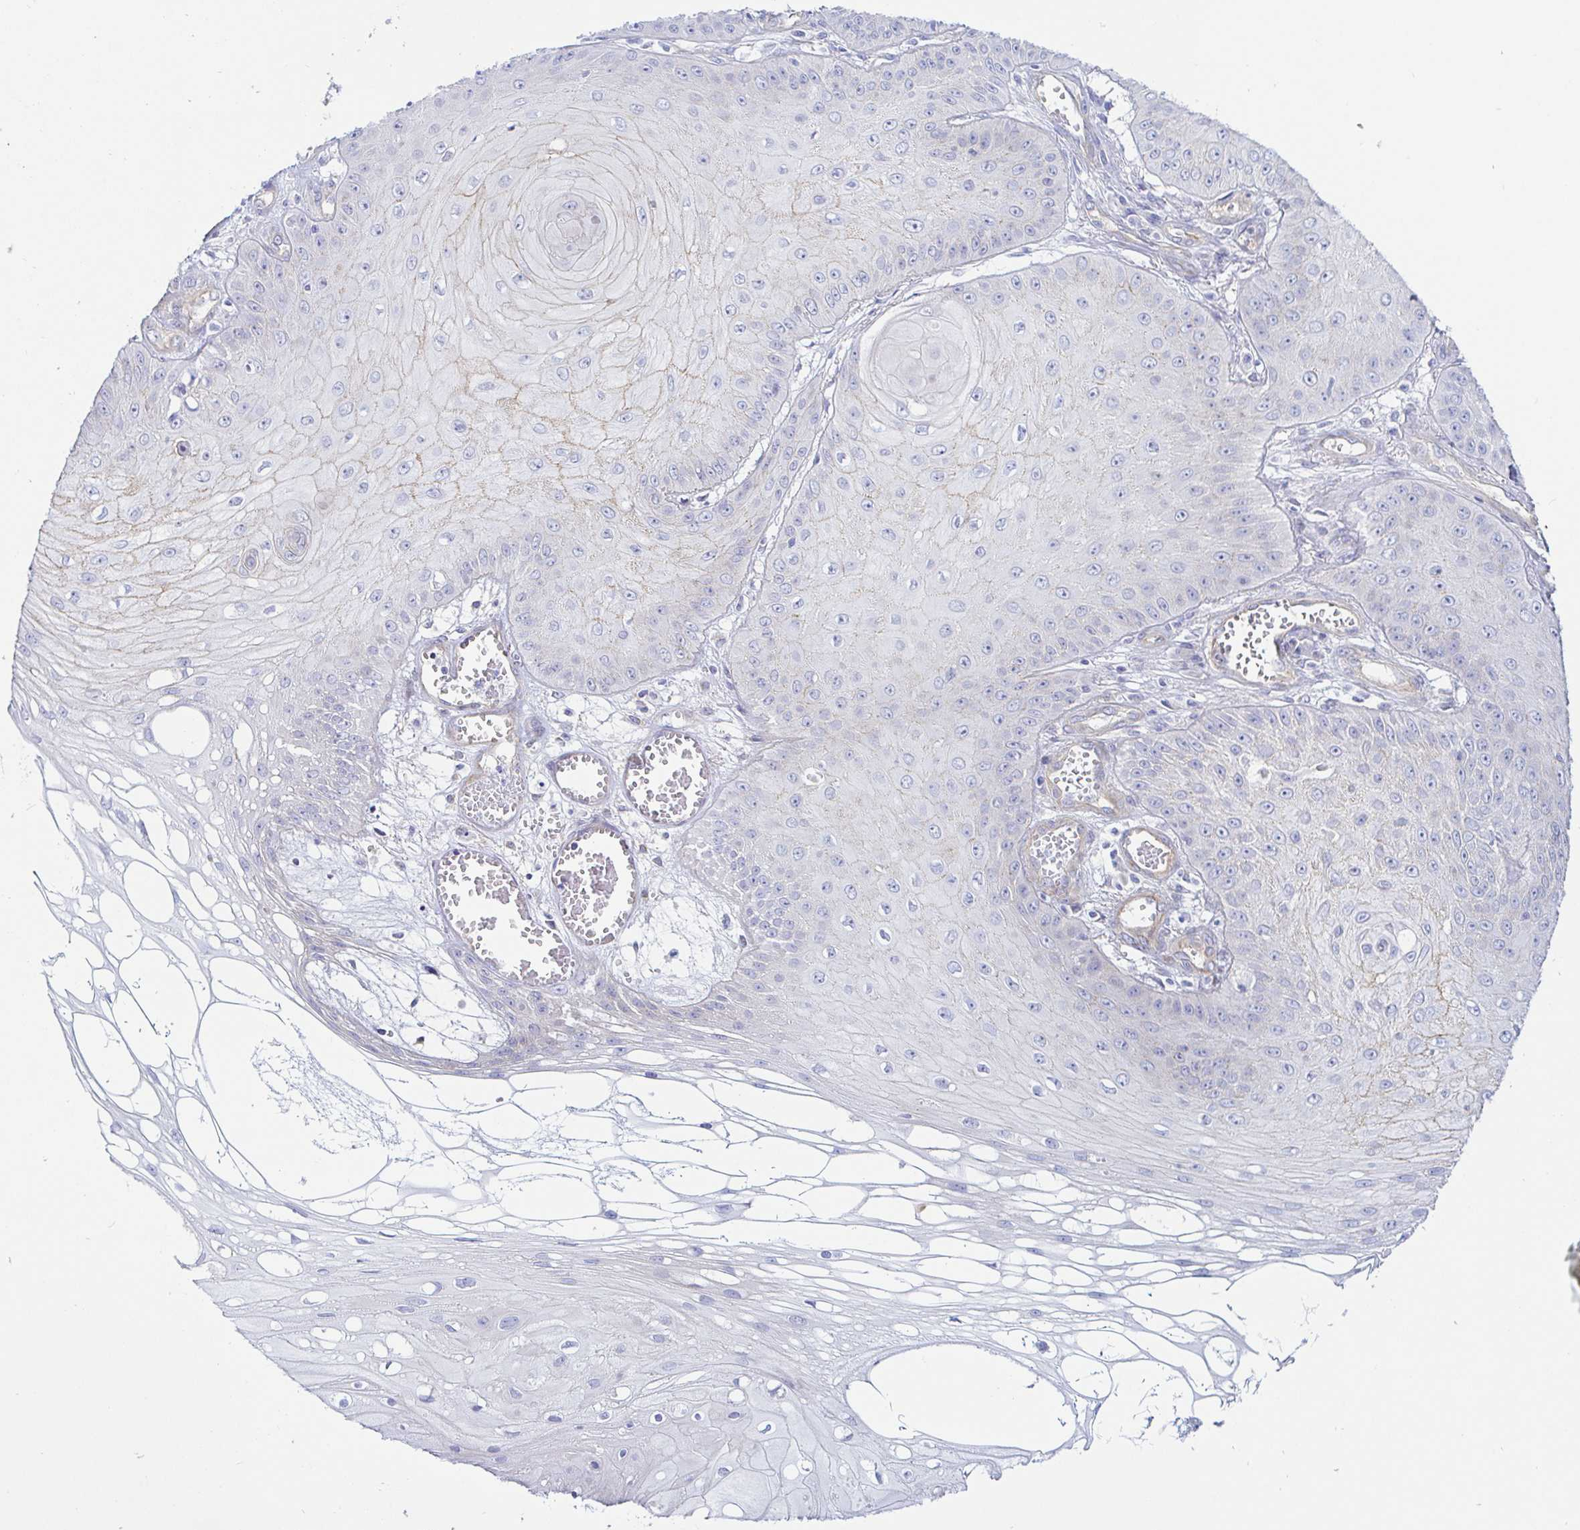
{"staining": {"intensity": "negative", "quantity": "none", "location": "none"}, "tissue": "skin cancer", "cell_type": "Tumor cells", "image_type": "cancer", "snomed": [{"axis": "morphology", "description": "Squamous cell carcinoma, NOS"}, {"axis": "topography", "description": "Skin"}], "caption": "Tumor cells show no significant positivity in squamous cell carcinoma (skin). (DAB IHC visualized using brightfield microscopy, high magnification).", "gene": "ARL4D", "patient": {"sex": "male", "age": 70}}